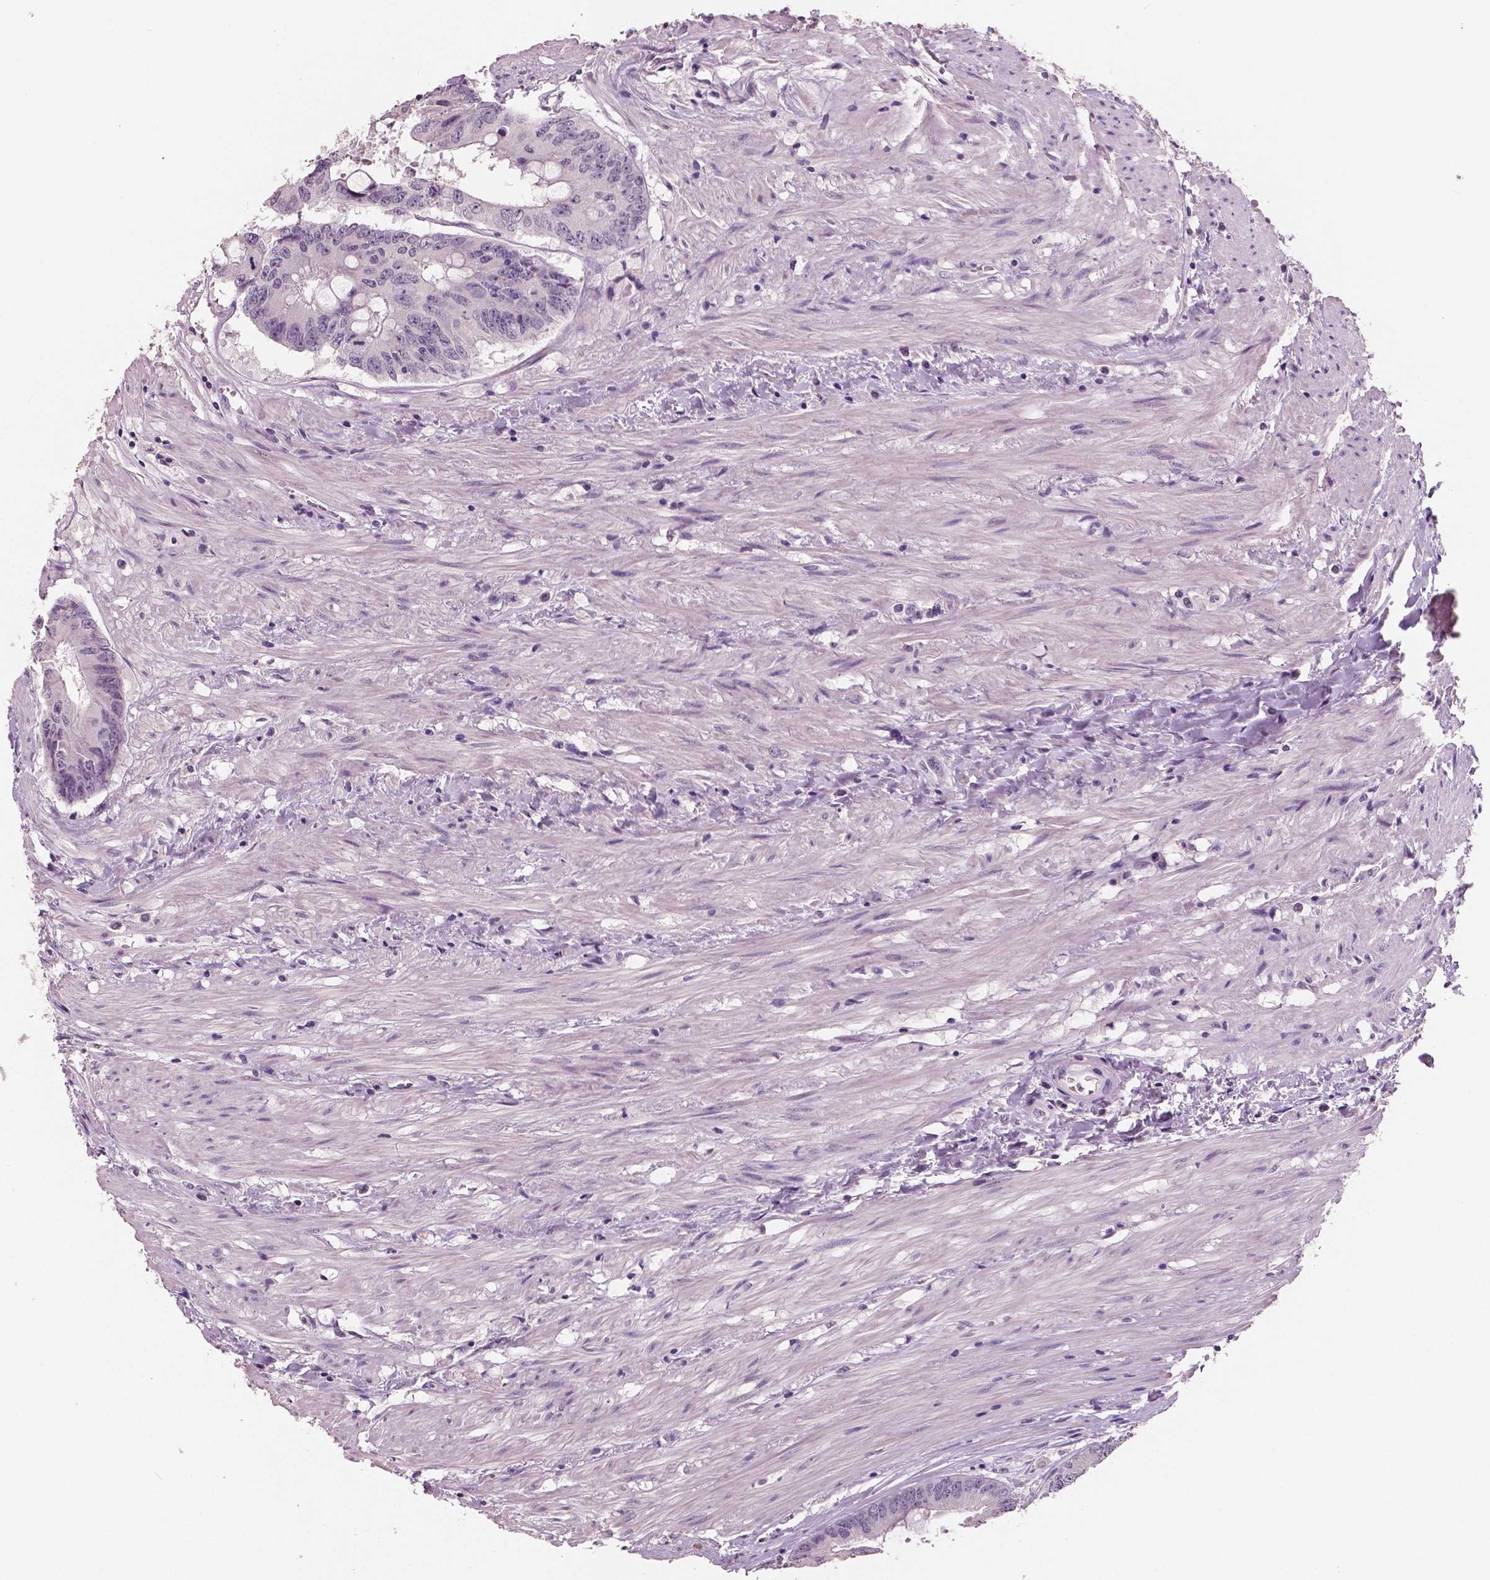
{"staining": {"intensity": "negative", "quantity": "none", "location": "none"}, "tissue": "colorectal cancer", "cell_type": "Tumor cells", "image_type": "cancer", "snomed": [{"axis": "morphology", "description": "Adenocarcinoma, NOS"}, {"axis": "topography", "description": "Rectum"}], "caption": "IHC of colorectal cancer (adenocarcinoma) exhibits no positivity in tumor cells.", "gene": "NECAB1", "patient": {"sex": "male", "age": 59}}